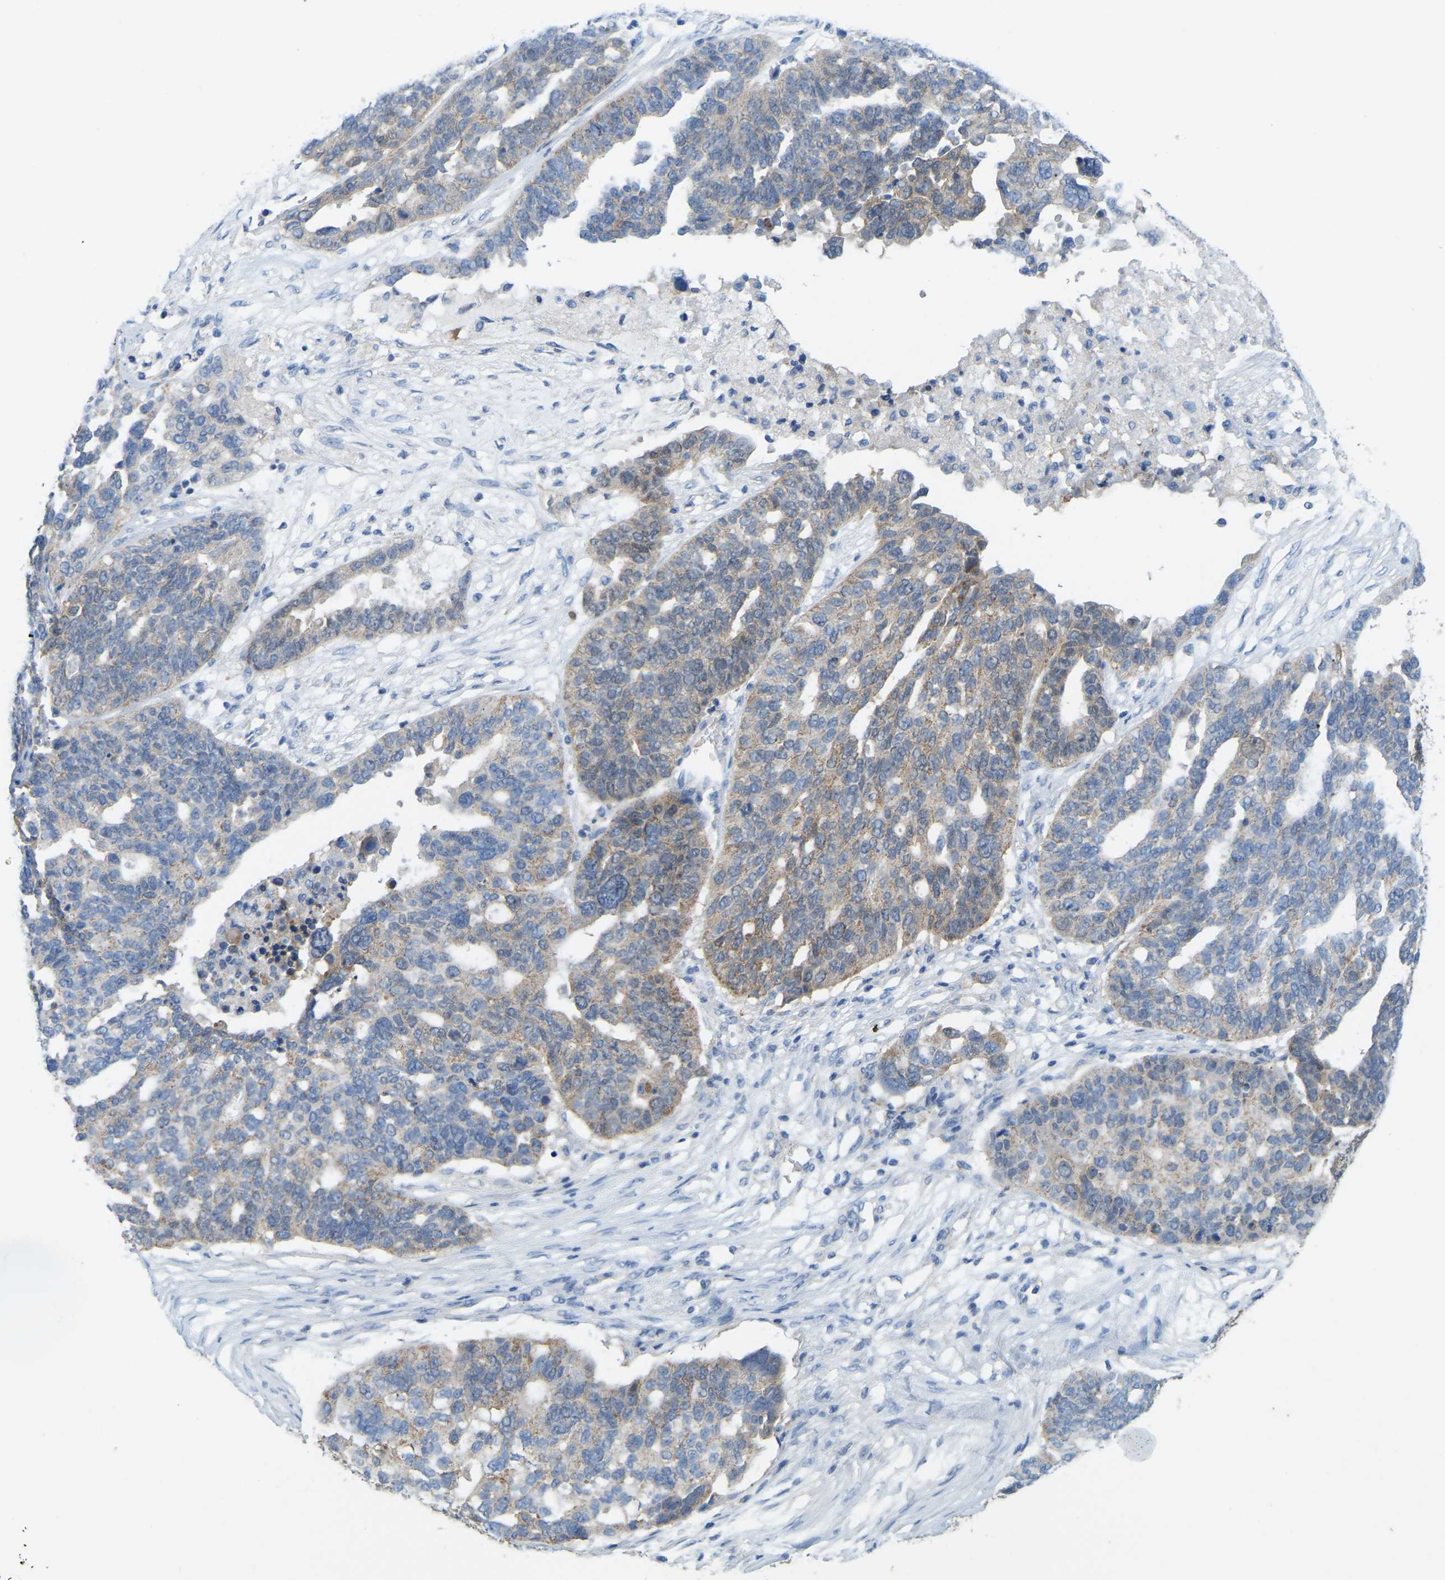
{"staining": {"intensity": "moderate", "quantity": "<25%", "location": "cytoplasmic/membranous"}, "tissue": "ovarian cancer", "cell_type": "Tumor cells", "image_type": "cancer", "snomed": [{"axis": "morphology", "description": "Cystadenocarcinoma, serous, NOS"}, {"axis": "topography", "description": "Ovary"}], "caption": "Human serous cystadenocarcinoma (ovarian) stained with a brown dye demonstrates moderate cytoplasmic/membranous positive expression in approximately <25% of tumor cells.", "gene": "SERPINB5", "patient": {"sex": "female", "age": 59}}